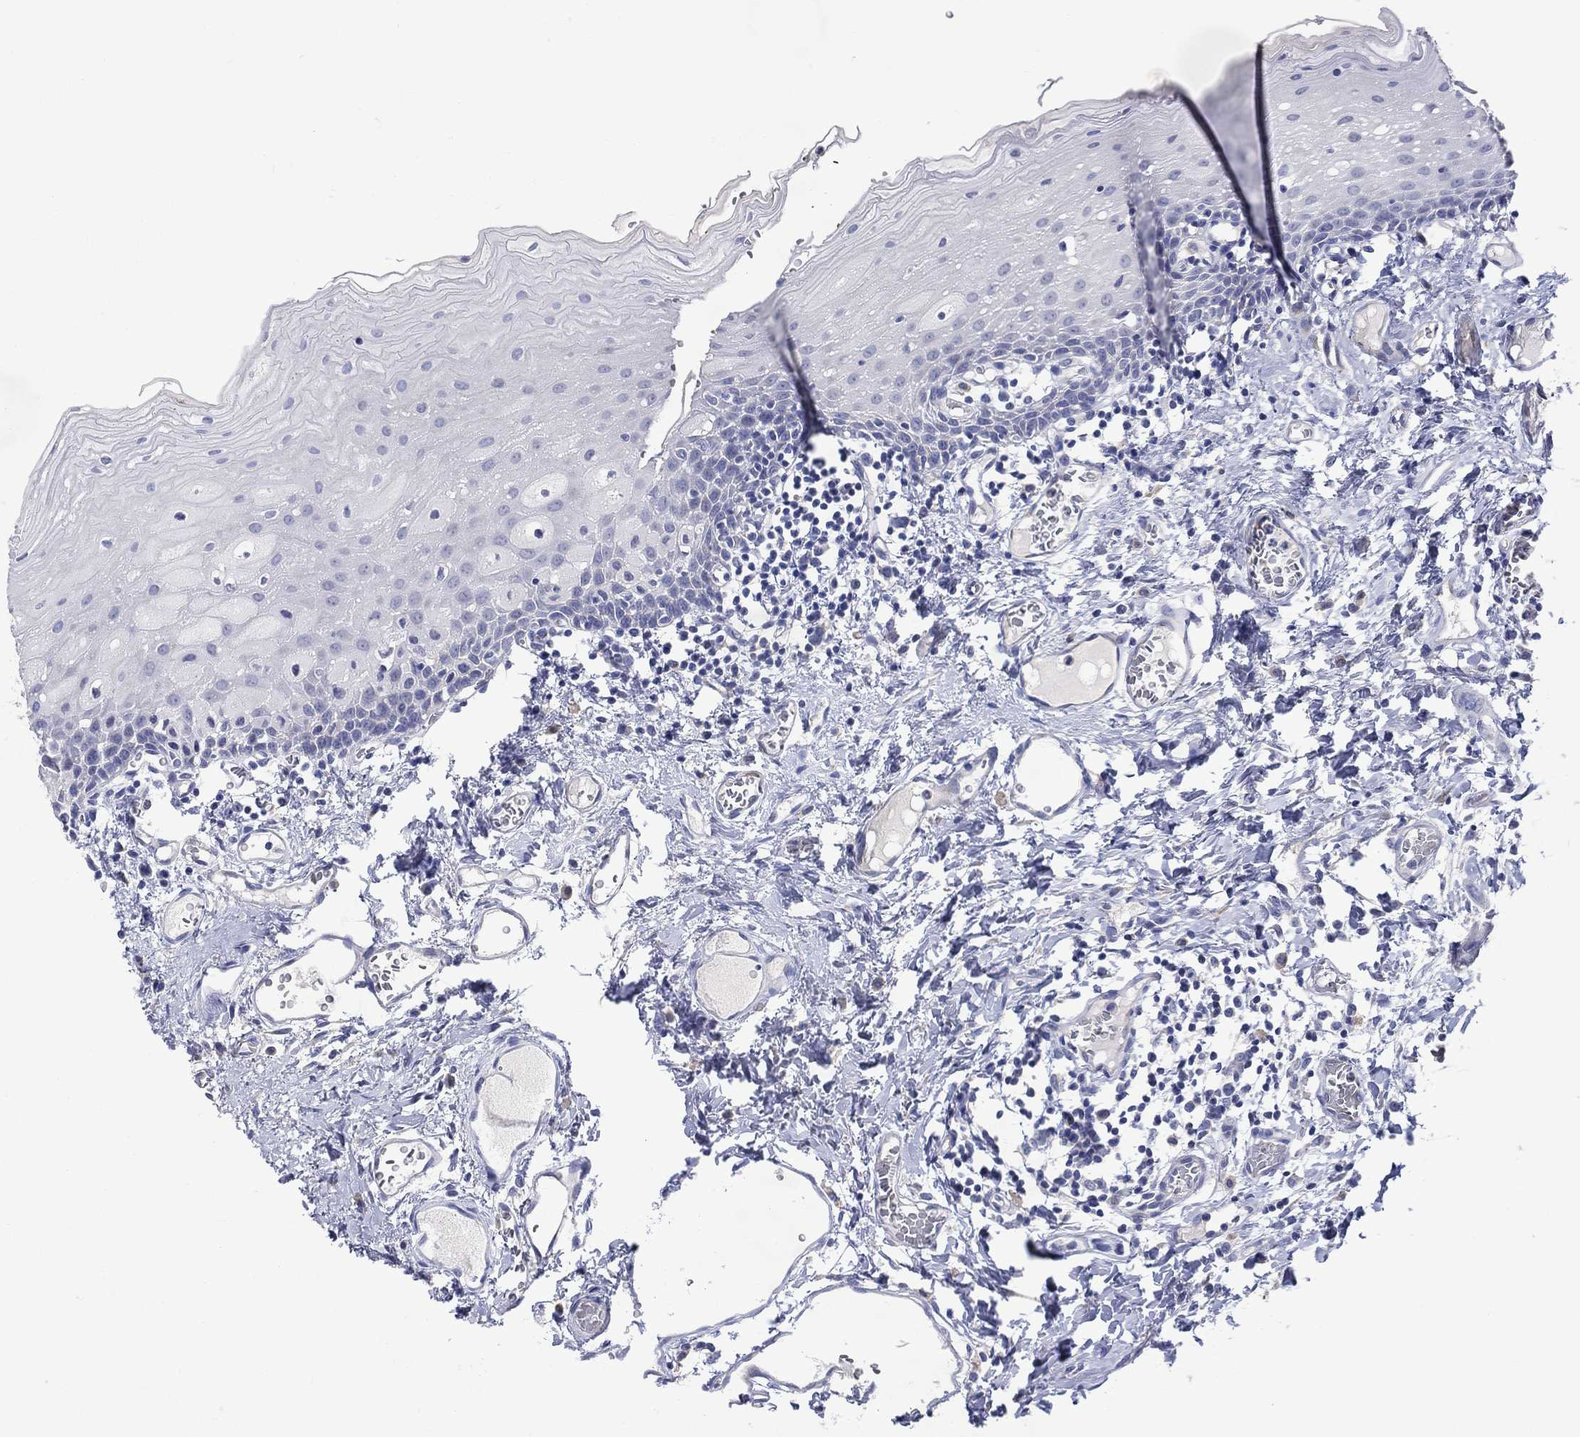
{"staining": {"intensity": "negative", "quantity": "none", "location": "none"}, "tissue": "oral mucosa", "cell_type": "Squamous epithelial cells", "image_type": "normal", "snomed": [{"axis": "morphology", "description": "Normal tissue, NOS"}, {"axis": "morphology", "description": "Squamous cell carcinoma, NOS"}, {"axis": "topography", "description": "Oral tissue"}, {"axis": "topography", "description": "Head-Neck"}], "caption": "An immunohistochemistry (IHC) photomicrograph of unremarkable oral mucosa is shown. There is no staining in squamous epithelial cells of oral mucosa.", "gene": "DNAH6", "patient": {"sex": "female", "age": 70}}